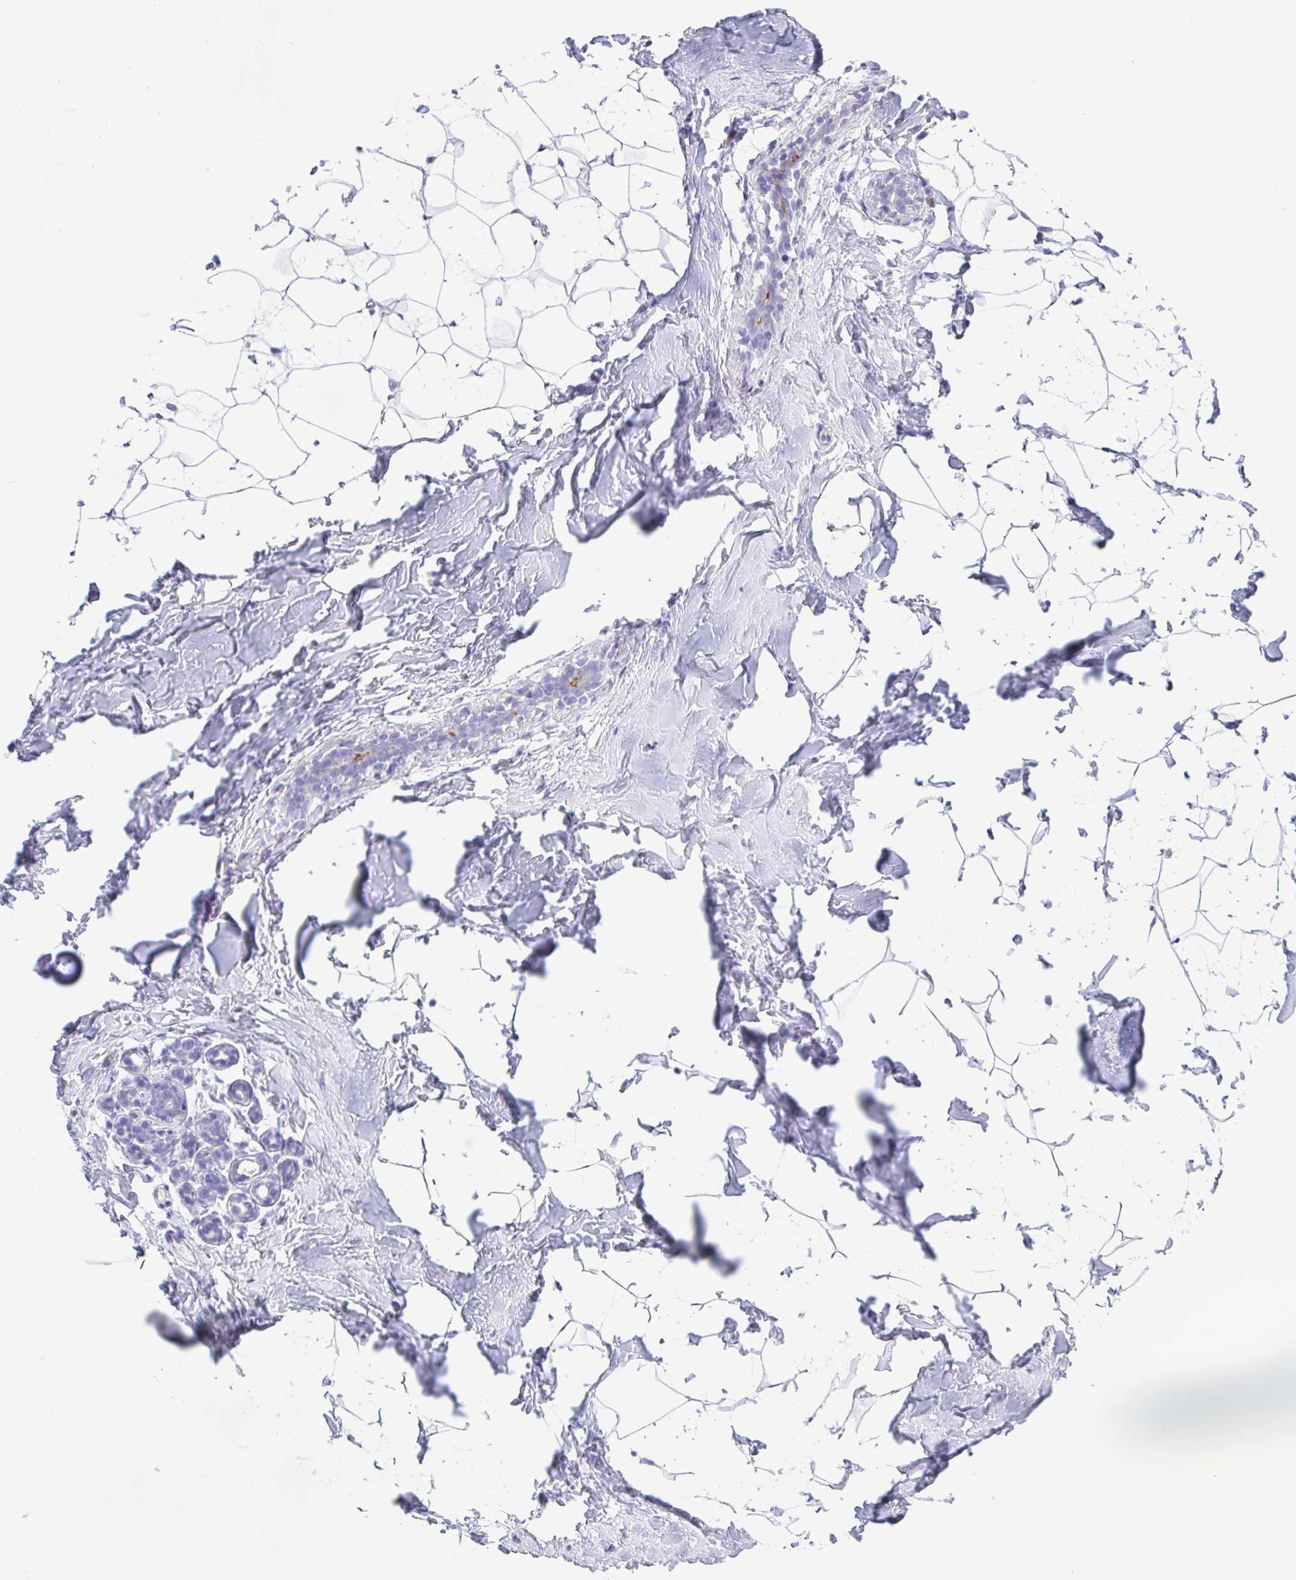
{"staining": {"intensity": "negative", "quantity": "none", "location": "none"}, "tissue": "breast", "cell_type": "Adipocytes", "image_type": "normal", "snomed": [{"axis": "morphology", "description": "Normal tissue, NOS"}, {"axis": "topography", "description": "Breast"}], "caption": "IHC photomicrograph of normal breast: human breast stained with DAB demonstrates no significant protein expression in adipocytes. (Immunohistochemistry (ihc), brightfield microscopy, high magnification).", "gene": "ARPP21", "patient": {"sex": "female", "age": 32}}